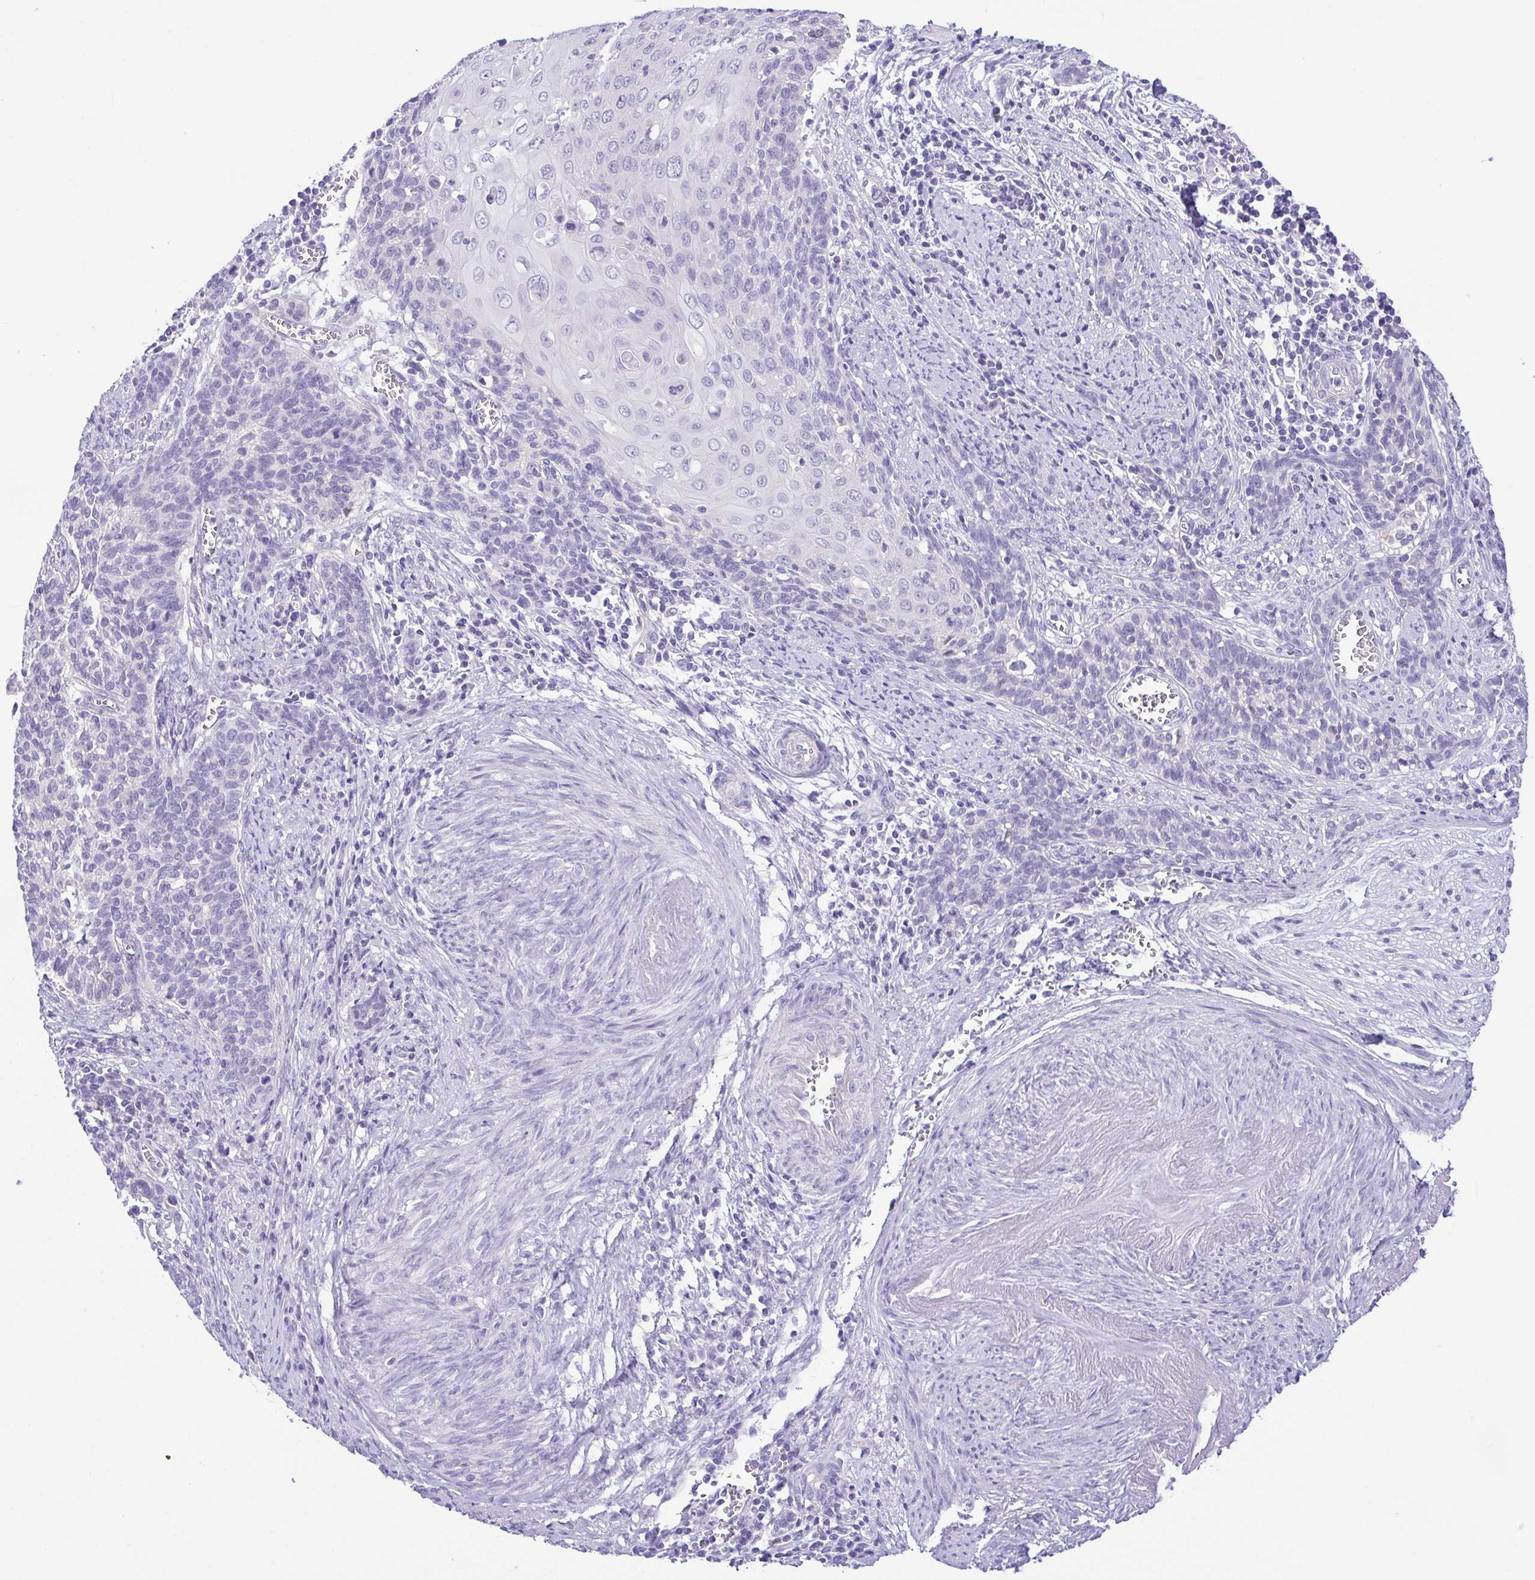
{"staining": {"intensity": "negative", "quantity": "none", "location": "none"}, "tissue": "cervical cancer", "cell_type": "Tumor cells", "image_type": "cancer", "snomed": [{"axis": "morphology", "description": "Squamous cell carcinoma, NOS"}, {"axis": "topography", "description": "Cervix"}], "caption": "The micrograph reveals no staining of tumor cells in cervical squamous cell carcinoma.", "gene": "EPB42", "patient": {"sex": "female", "age": 39}}